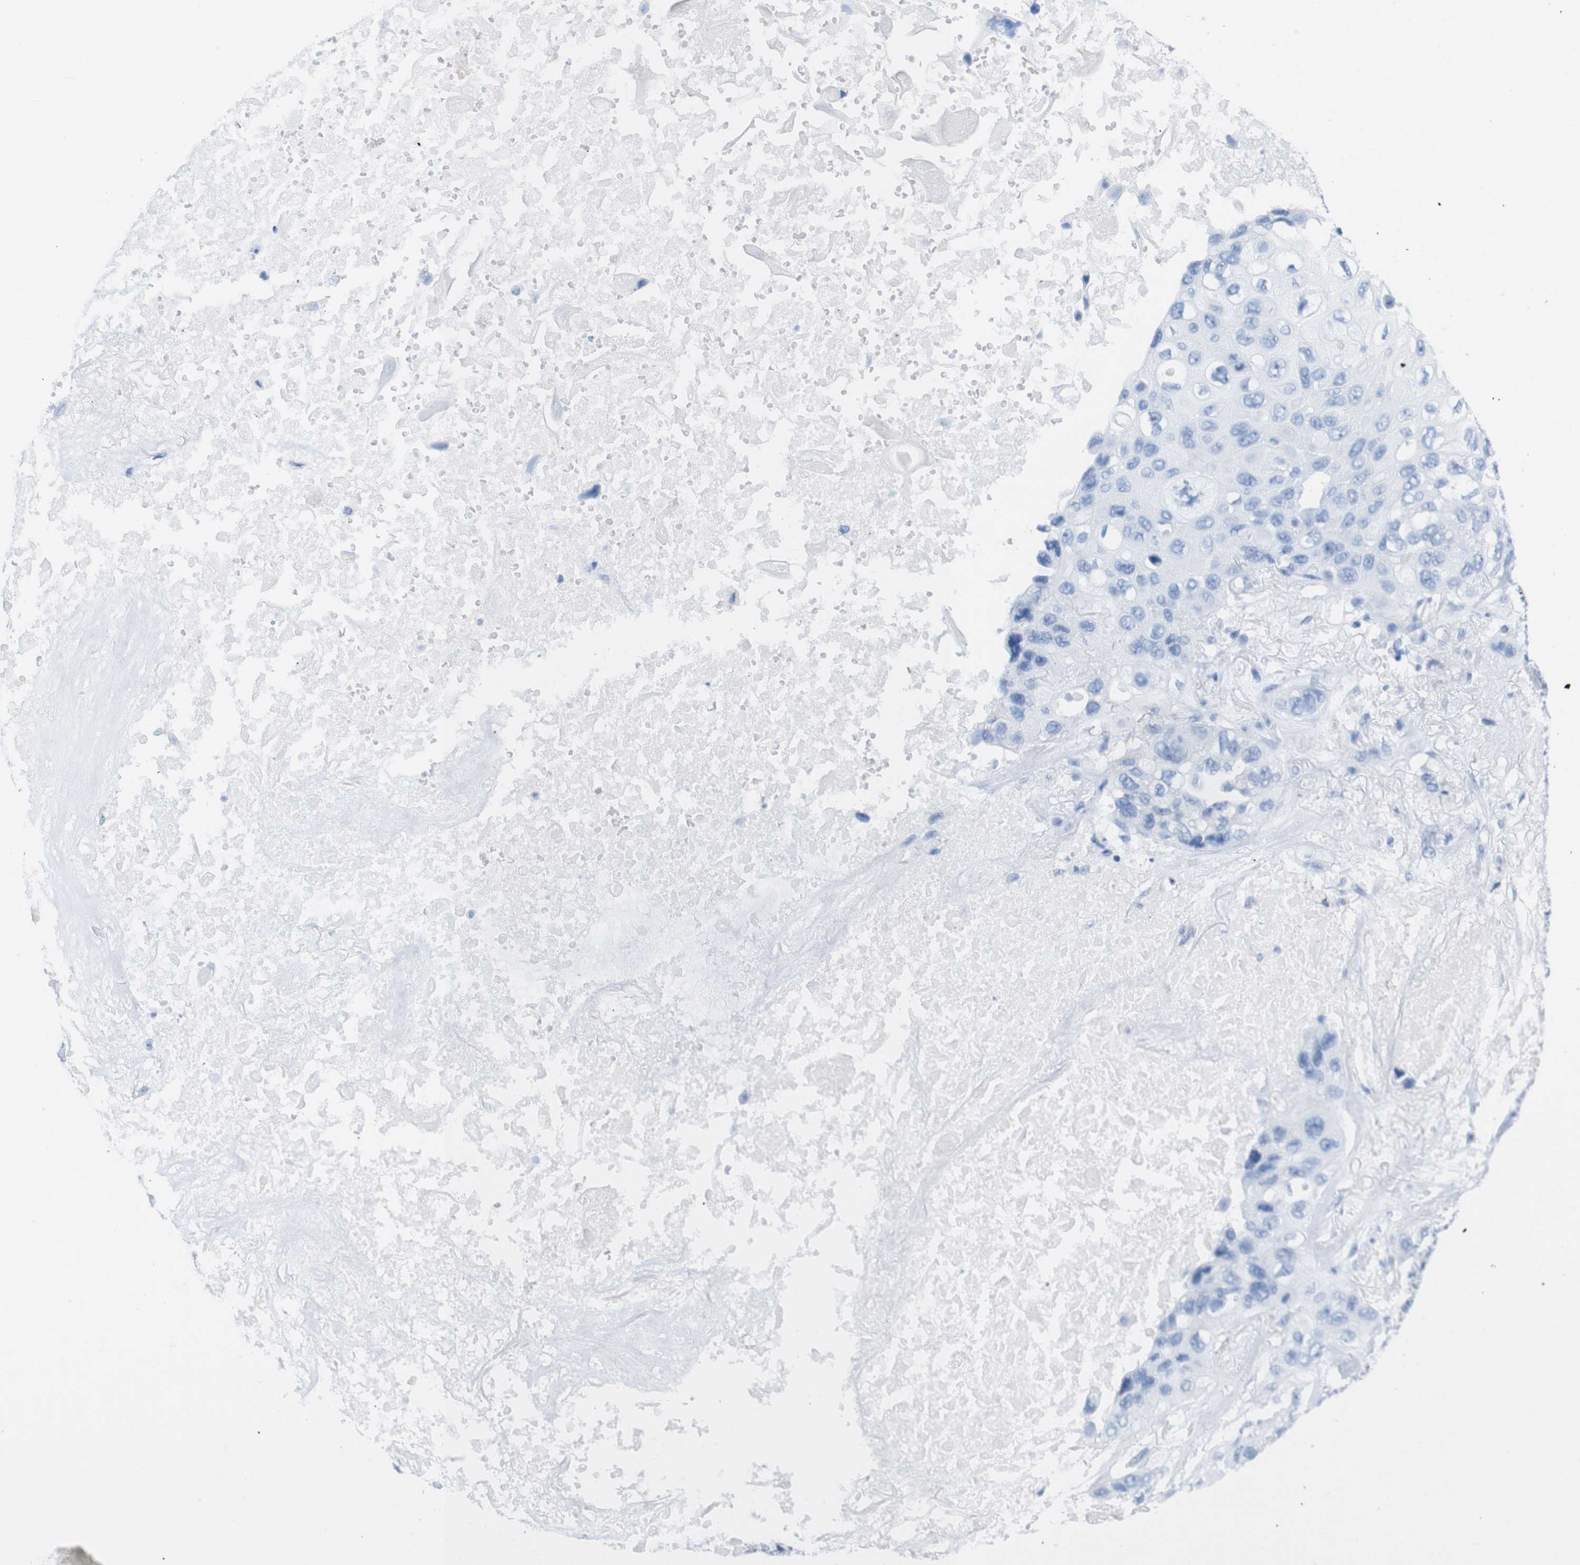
{"staining": {"intensity": "negative", "quantity": "none", "location": "none"}, "tissue": "lung cancer", "cell_type": "Tumor cells", "image_type": "cancer", "snomed": [{"axis": "morphology", "description": "Squamous cell carcinoma, NOS"}, {"axis": "topography", "description": "Lung"}], "caption": "Squamous cell carcinoma (lung) stained for a protein using immunohistochemistry reveals no positivity tumor cells.", "gene": "LAG3", "patient": {"sex": "female", "age": 73}}